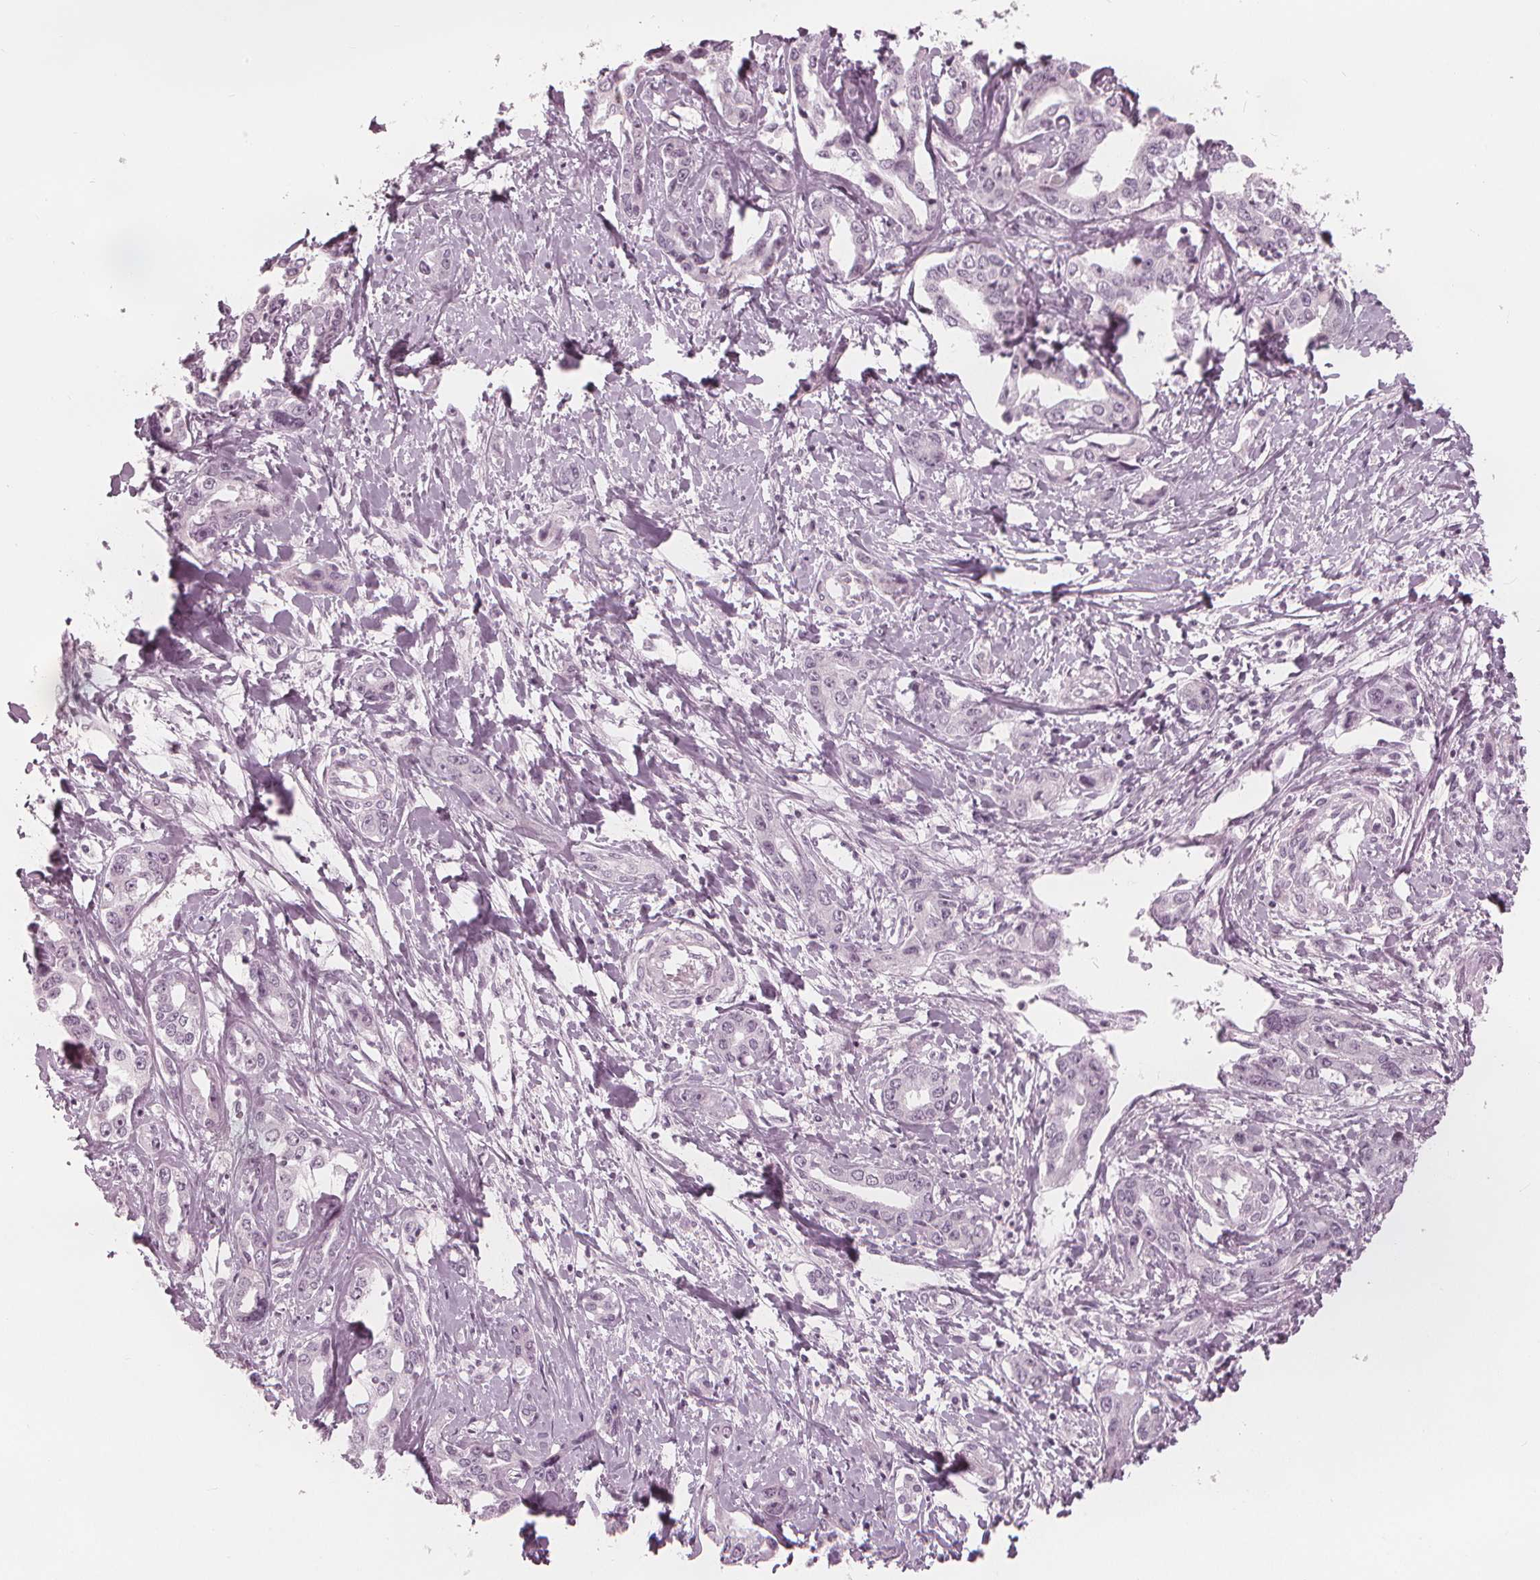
{"staining": {"intensity": "negative", "quantity": "none", "location": "none"}, "tissue": "liver cancer", "cell_type": "Tumor cells", "image_type": "cancer", "snomed": [{"axis": "morphology", "description": "Cholangiocarcinoma"}, {"axis": "topography", "description": "Liver"}], "caption": "High power microscopy image of an immunohistochemistry (IHC) histopathology image of cholangiocarcinoma (liver), revealing no significant positivity in tumor cells. (Stains: DAB immunohistochemistry (IHC) with hematoxylin counter stain, Microscopy: brightfield microscopy at high magnification).", "gene": "PAEP", "patient": {"sex": "male", "age": 59}}